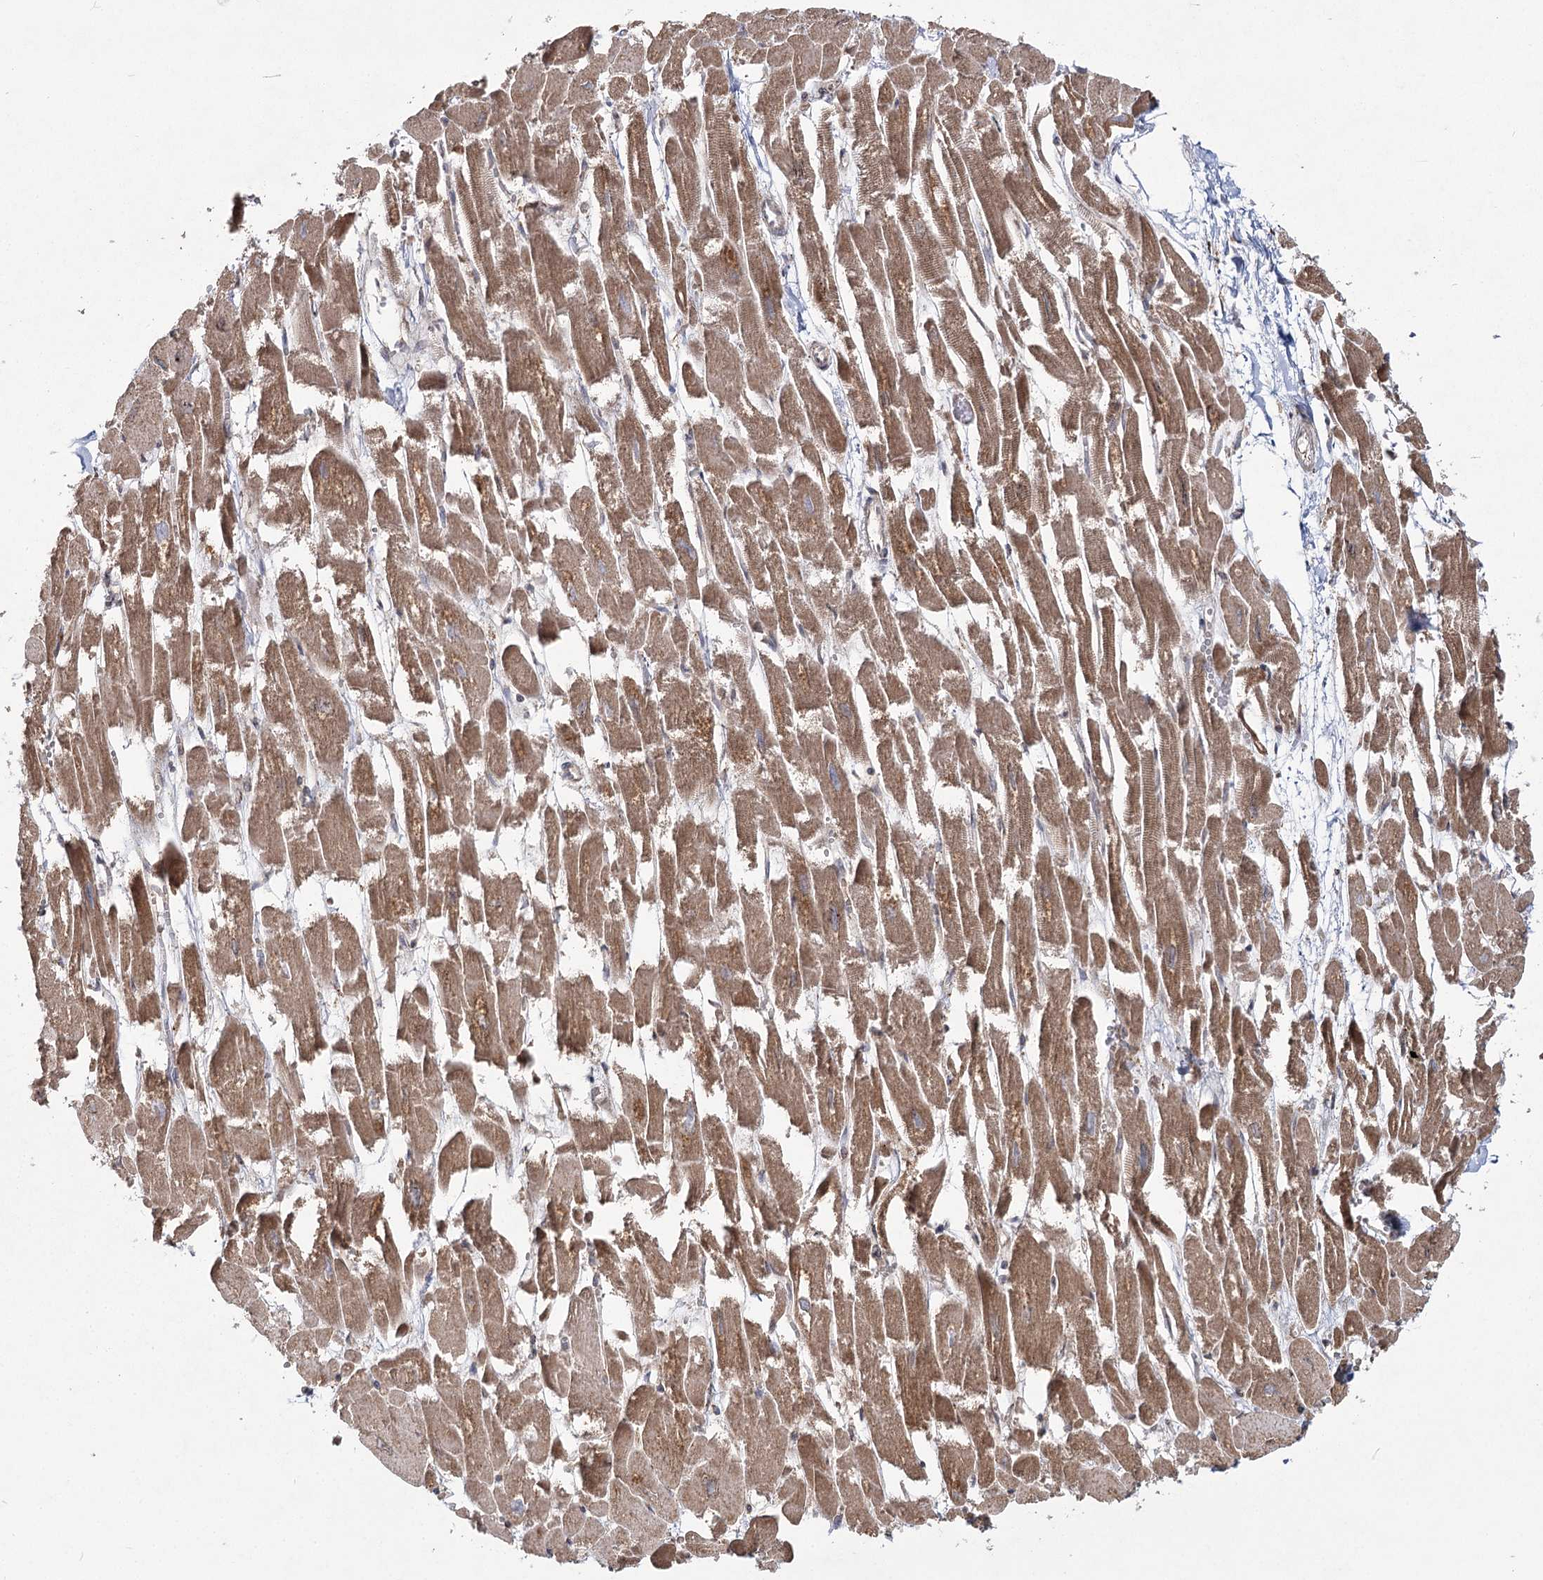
{"staining": {"intensity": "moderate", "quantity": ">75%", "location": "cytoplasmic/membranous"}, "tissue": "heart muscle", "cell_type": "Cardiomyocytes", "image_type": "normal", "snomed": [{"axis": "morphology", "description": "Normal tissue, NOS"}, {"axis": "topography", "description": "Heart"}], "caption": "High-power microscopy captured an immunohistochemistry (IHC) photomicrograph of benign heart muscle, revealing moderate cytoplasmic/membranous positivity in approximately >75% of cardiomyocytes. Nuclei are stained in blue.", "gene": "NHLRC2", "patient": {"sex": "male", "age": 54}}